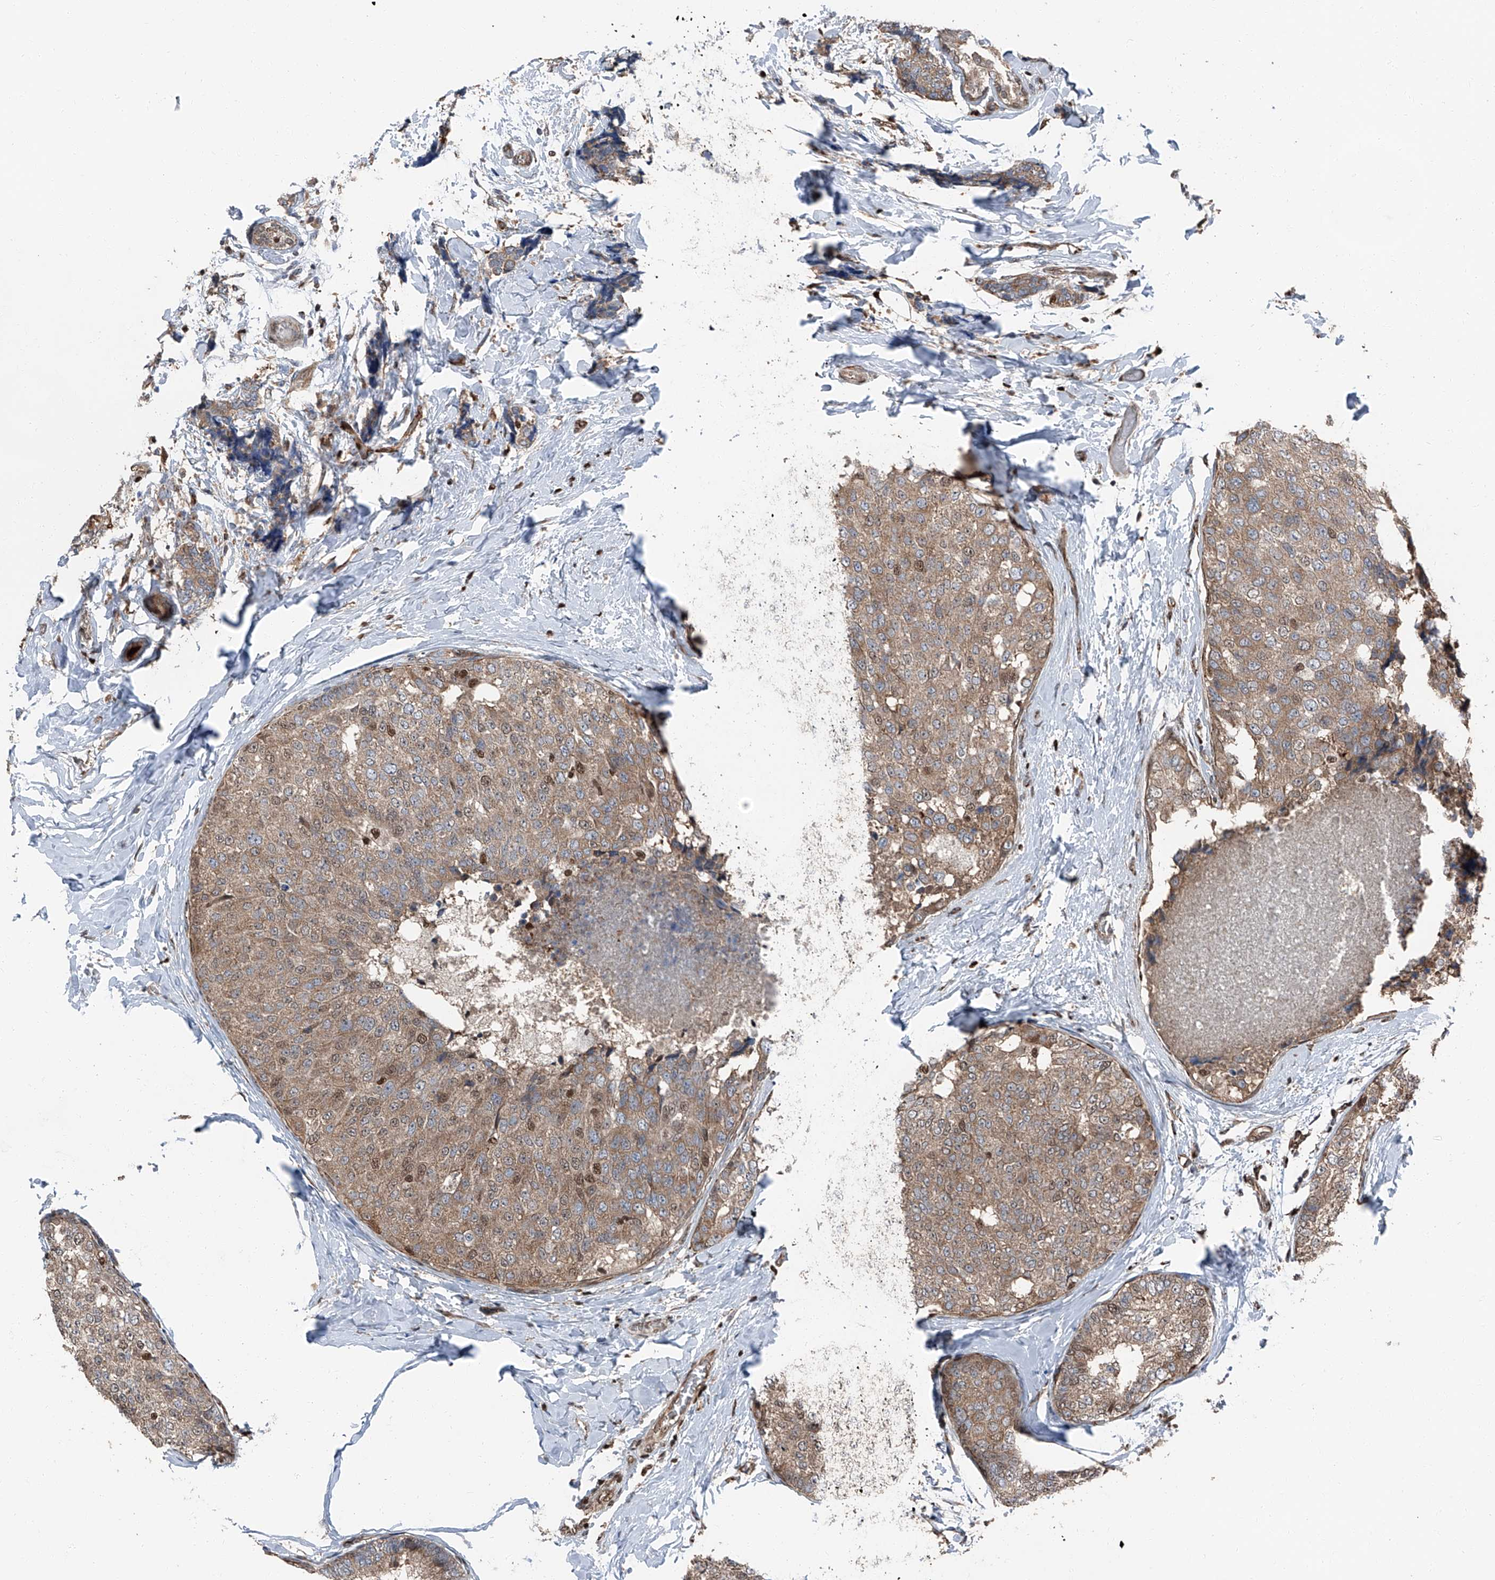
{"staining": {"intensity": "moderate", "quantity": ">75%", "location": "cytoplasmic/membranous,nuclear"}, "tissue": "breast cancer", "cell_type": "Tumor cells", "image_type": "cancer", "snomed": [{"axis": "morphology", "description": "Normal tissue, NOS"}, {"axis": "morphology", "description": "Duct carcinoma"}, {"axis": "topography", "description": "Breast"}], "caption": "IHC image of human breast intraductal carcinoma stained for a protein (brown), which reveals medium levels of moderate cytoplasmic/membranous and nuclear expression in about >75% of tumor cells.", "gene": "FKBP5", "patient": {"sex": "female", "age": 43}}